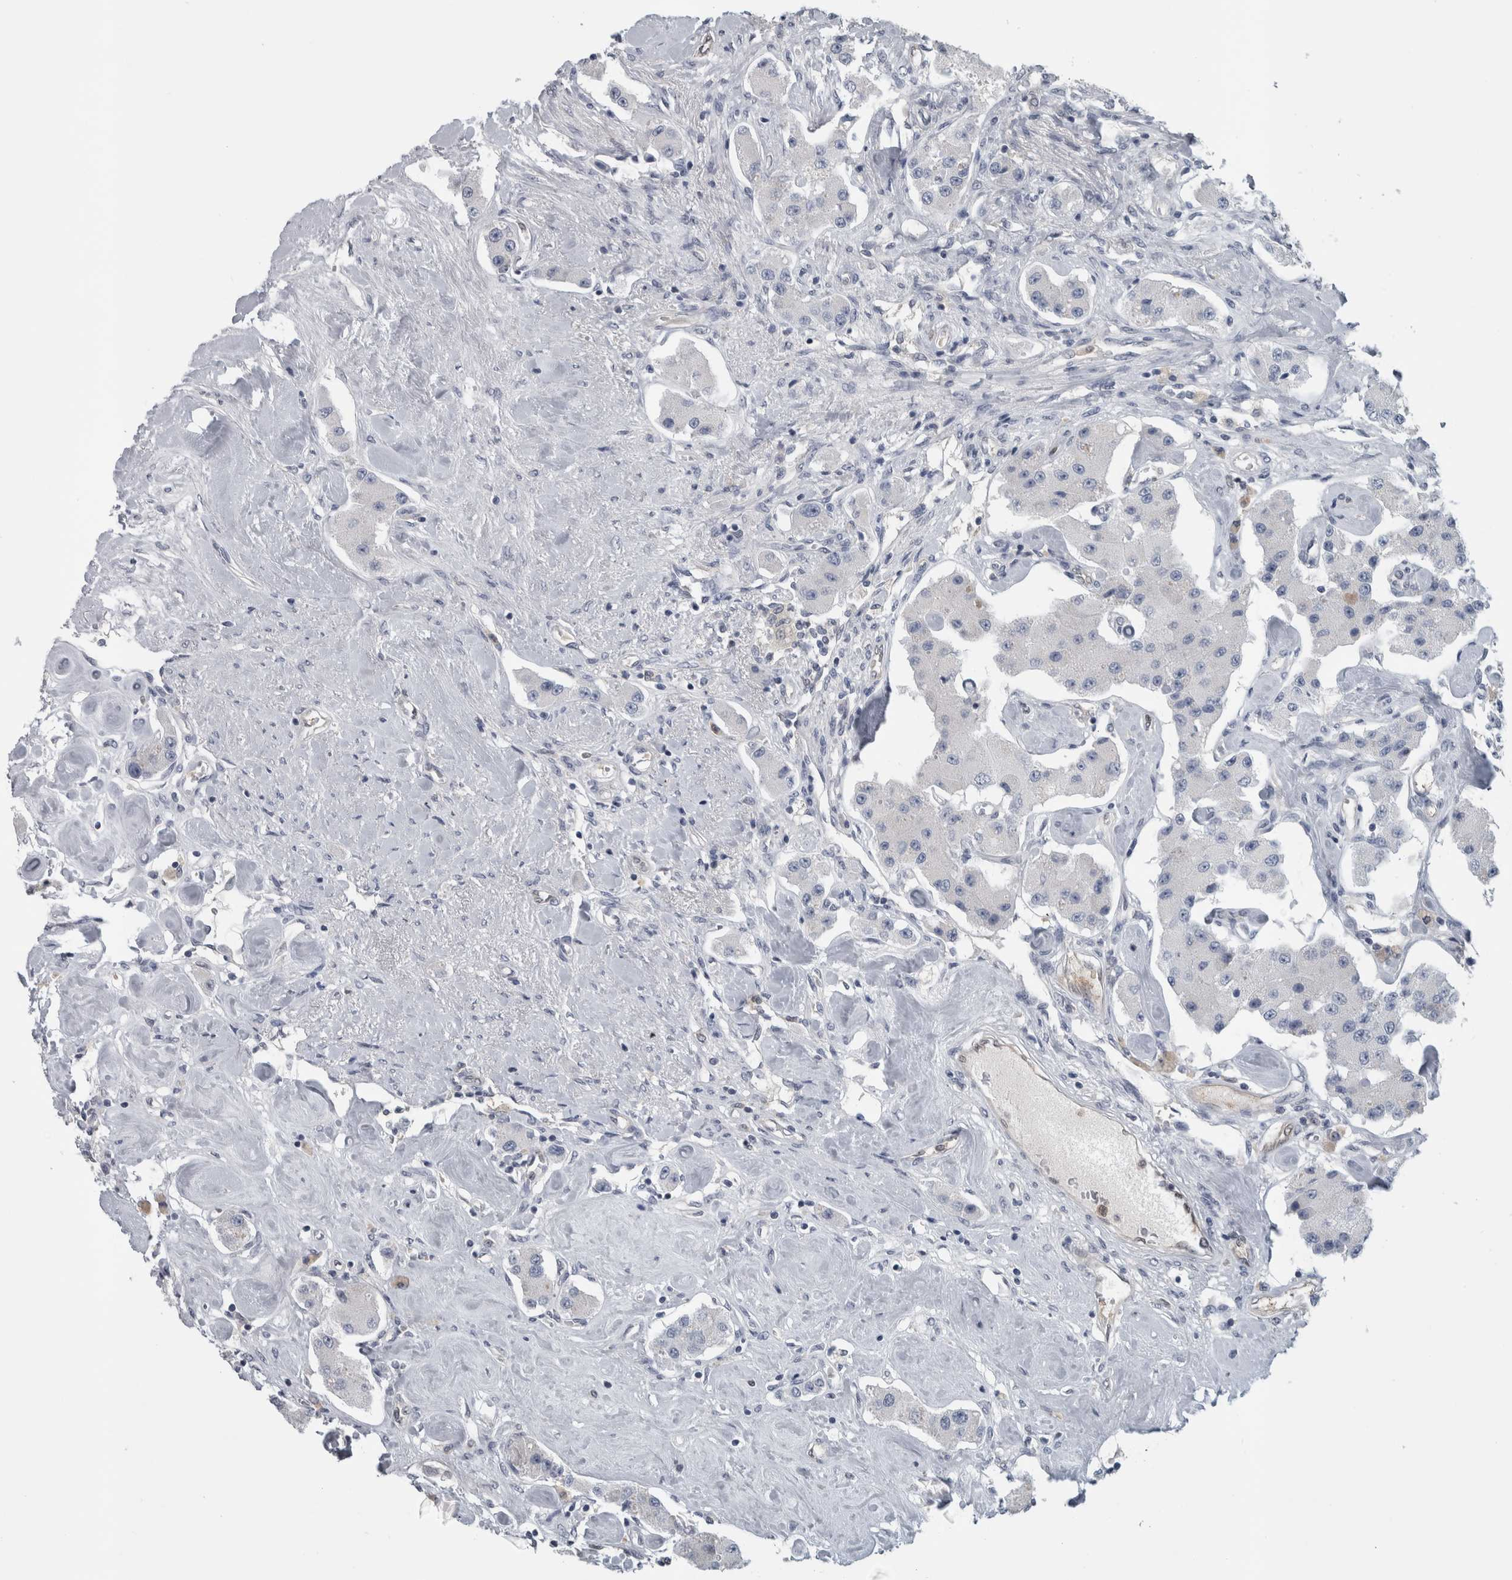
{"staining": {"intensity": "negative", "quantity": "none", "location": "none"}, "tissue": "carcinoid", "cell_type": "Tumor cells", "image_type": "cancer", "snomed": [{"axis": "morphology", "description": "Carcinoid, malignant, NOS"}, {"axis": "topography", "description": "Pancreas"}], "caption": "IHC image of human malignant carcinoid stained for a protein (brown), which exhibits no expression in tumor cells.", "gene": "NAPRT", "patient": {"sex": "male", "age": 41}}